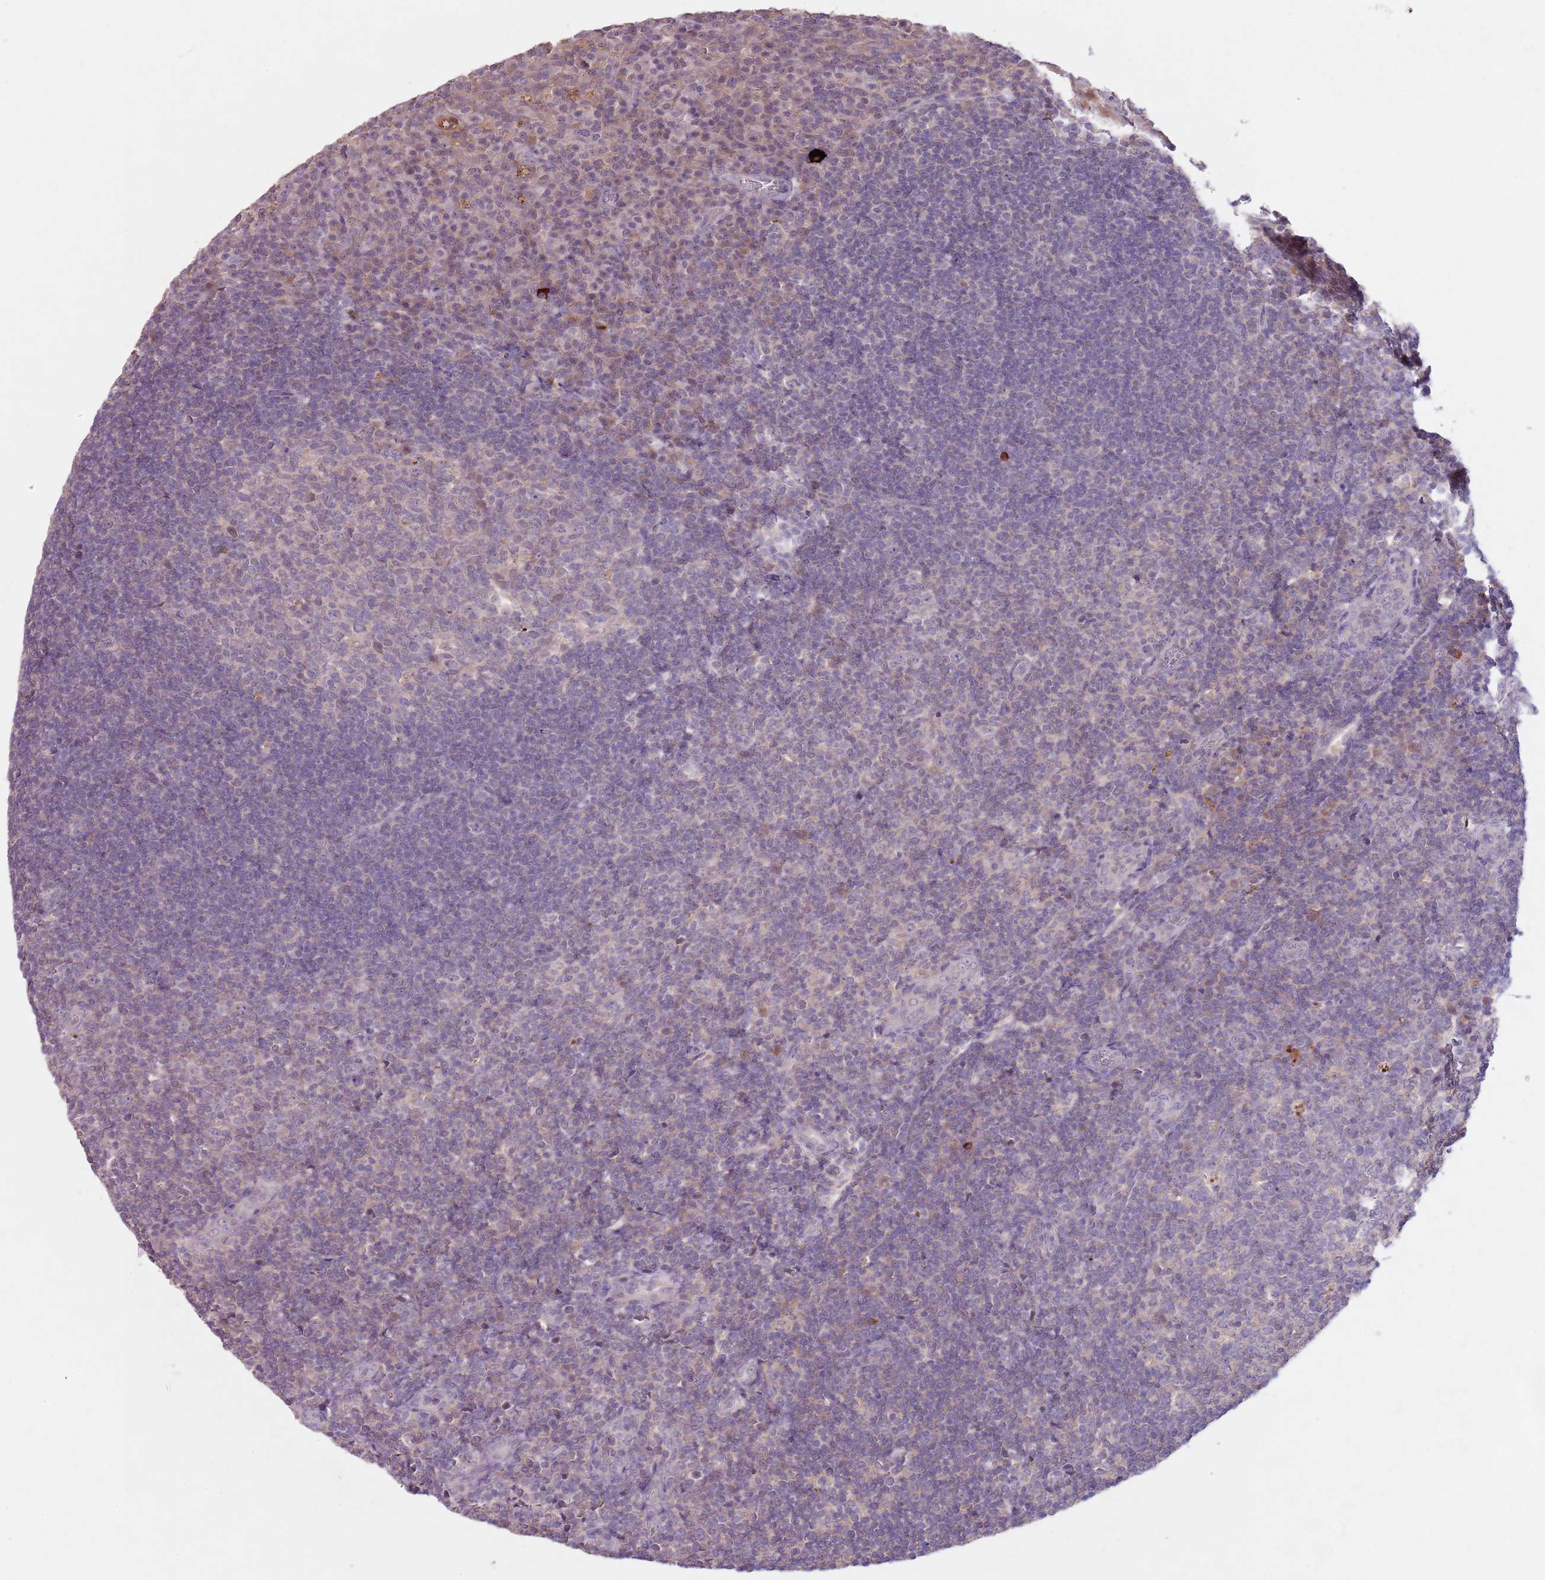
{"staining": {"intensity": "weak", "quantity": "<25%", "location": "cytoplasmic/membranous,nuclear"}, "tissue": "tonsil", "cell_type": "Germinal center cells", "image_type": "normal", "snomed": [{"axis": "morphology", "description": "Normal tissue, NOS"}, {"axis": "topography", "description": "Tonsil"}], "caption": "Human tonsil stained for a protein using immunohistochemistry (IHC) exhibits no positivity in germinal center cells.", "gene": "NRDE2", "patient": {"sex": "female", "age": 10}}